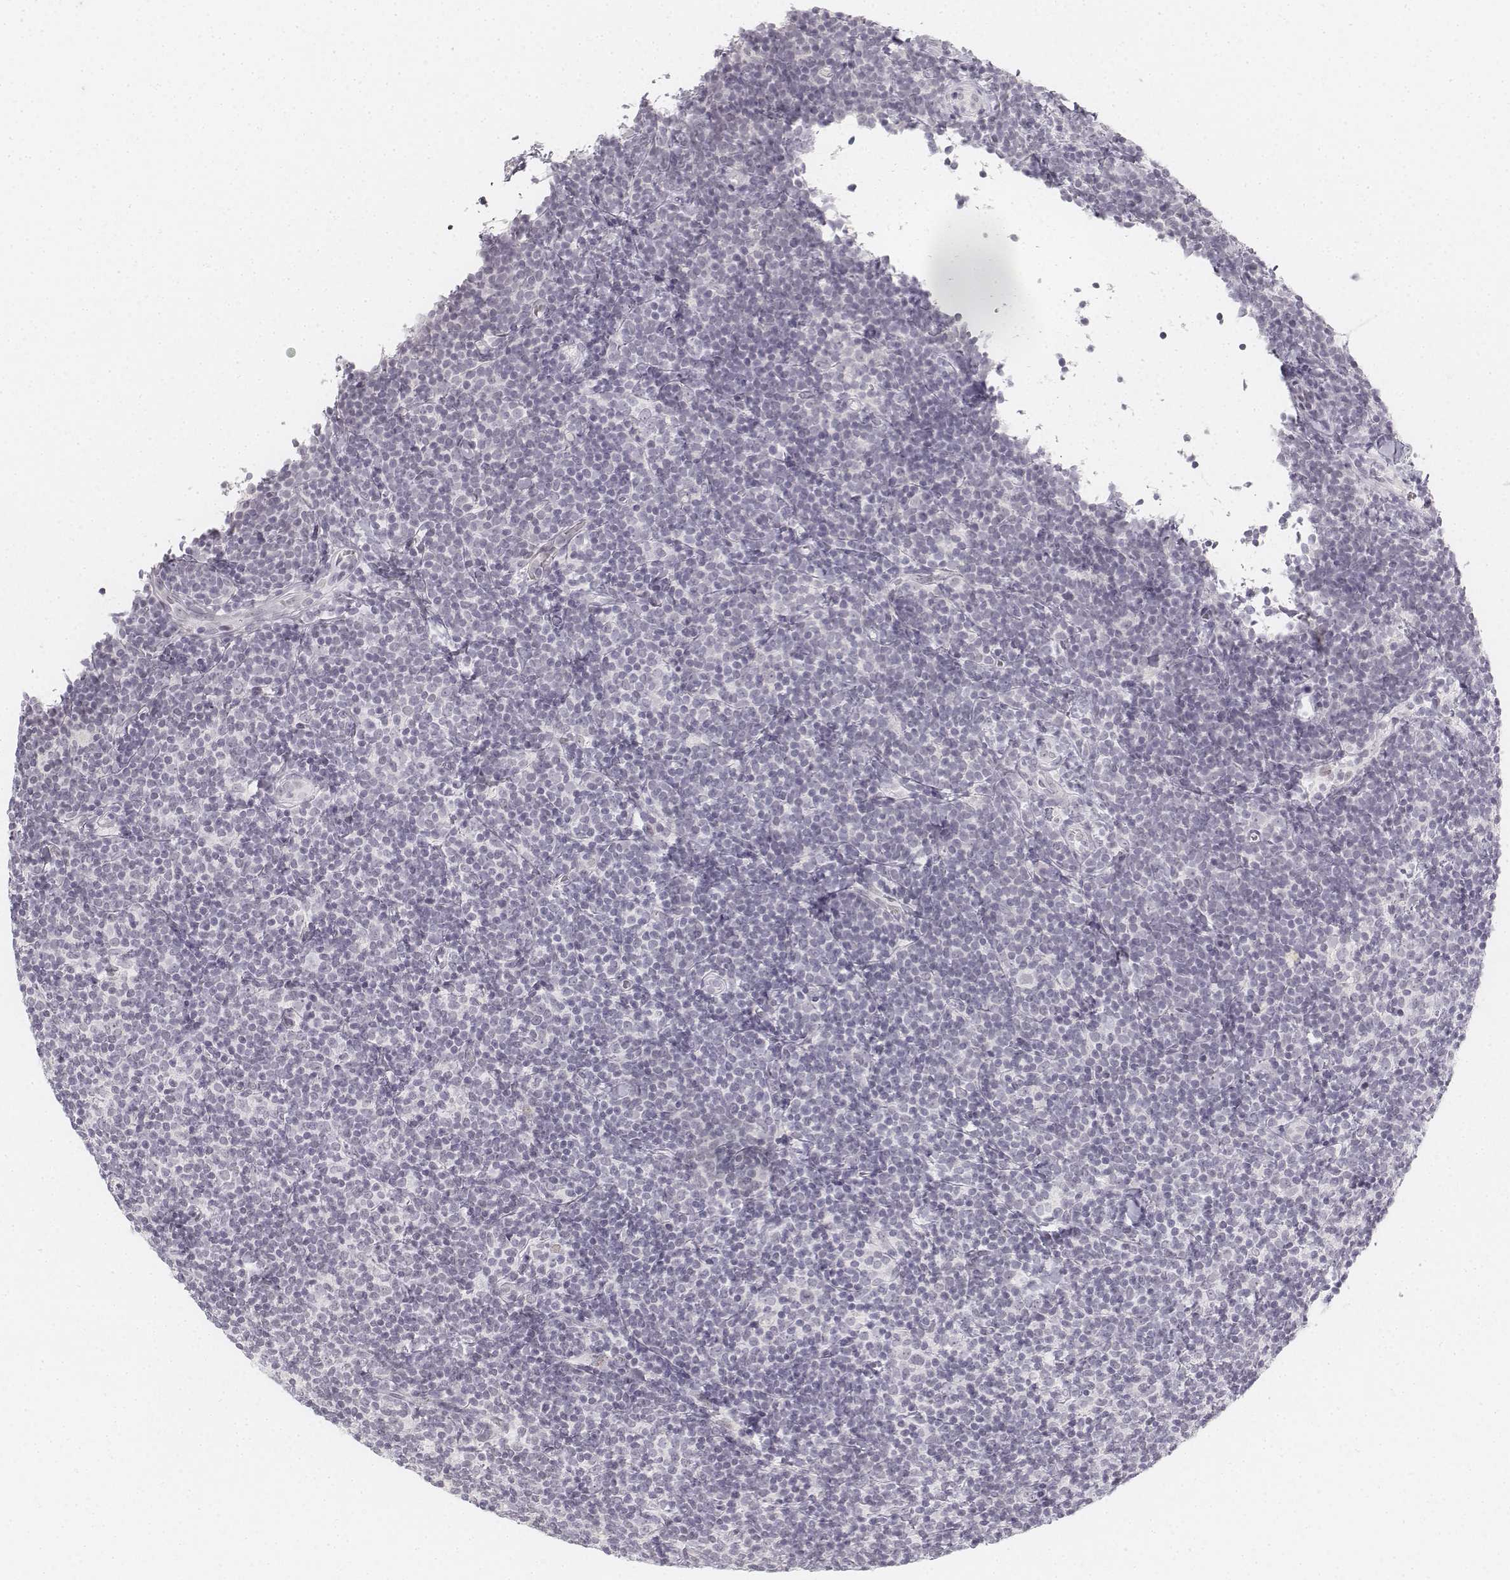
{"staining": {"intensity": "negative", "quantity": "none", "location": "none"}, "tissue": "lymphoma", "cell_type": "Tumor cells", "image_type": "cancer", "snomed": [{"axis": "morphology", "description": "Malignant lymphoma, non-Hodgkin's type, Low grade"}, {"axis": "topography", "description": "Lymph node"}], "caption": "IHC histopathology image of malignant lymphoma, non-Hodgkin's type (low-grade) stained for a protein (brown), which shows no staining in tumor cells.", "gene": "KRTAP2-1", "patient": {"sex": "female", "age": 56}}